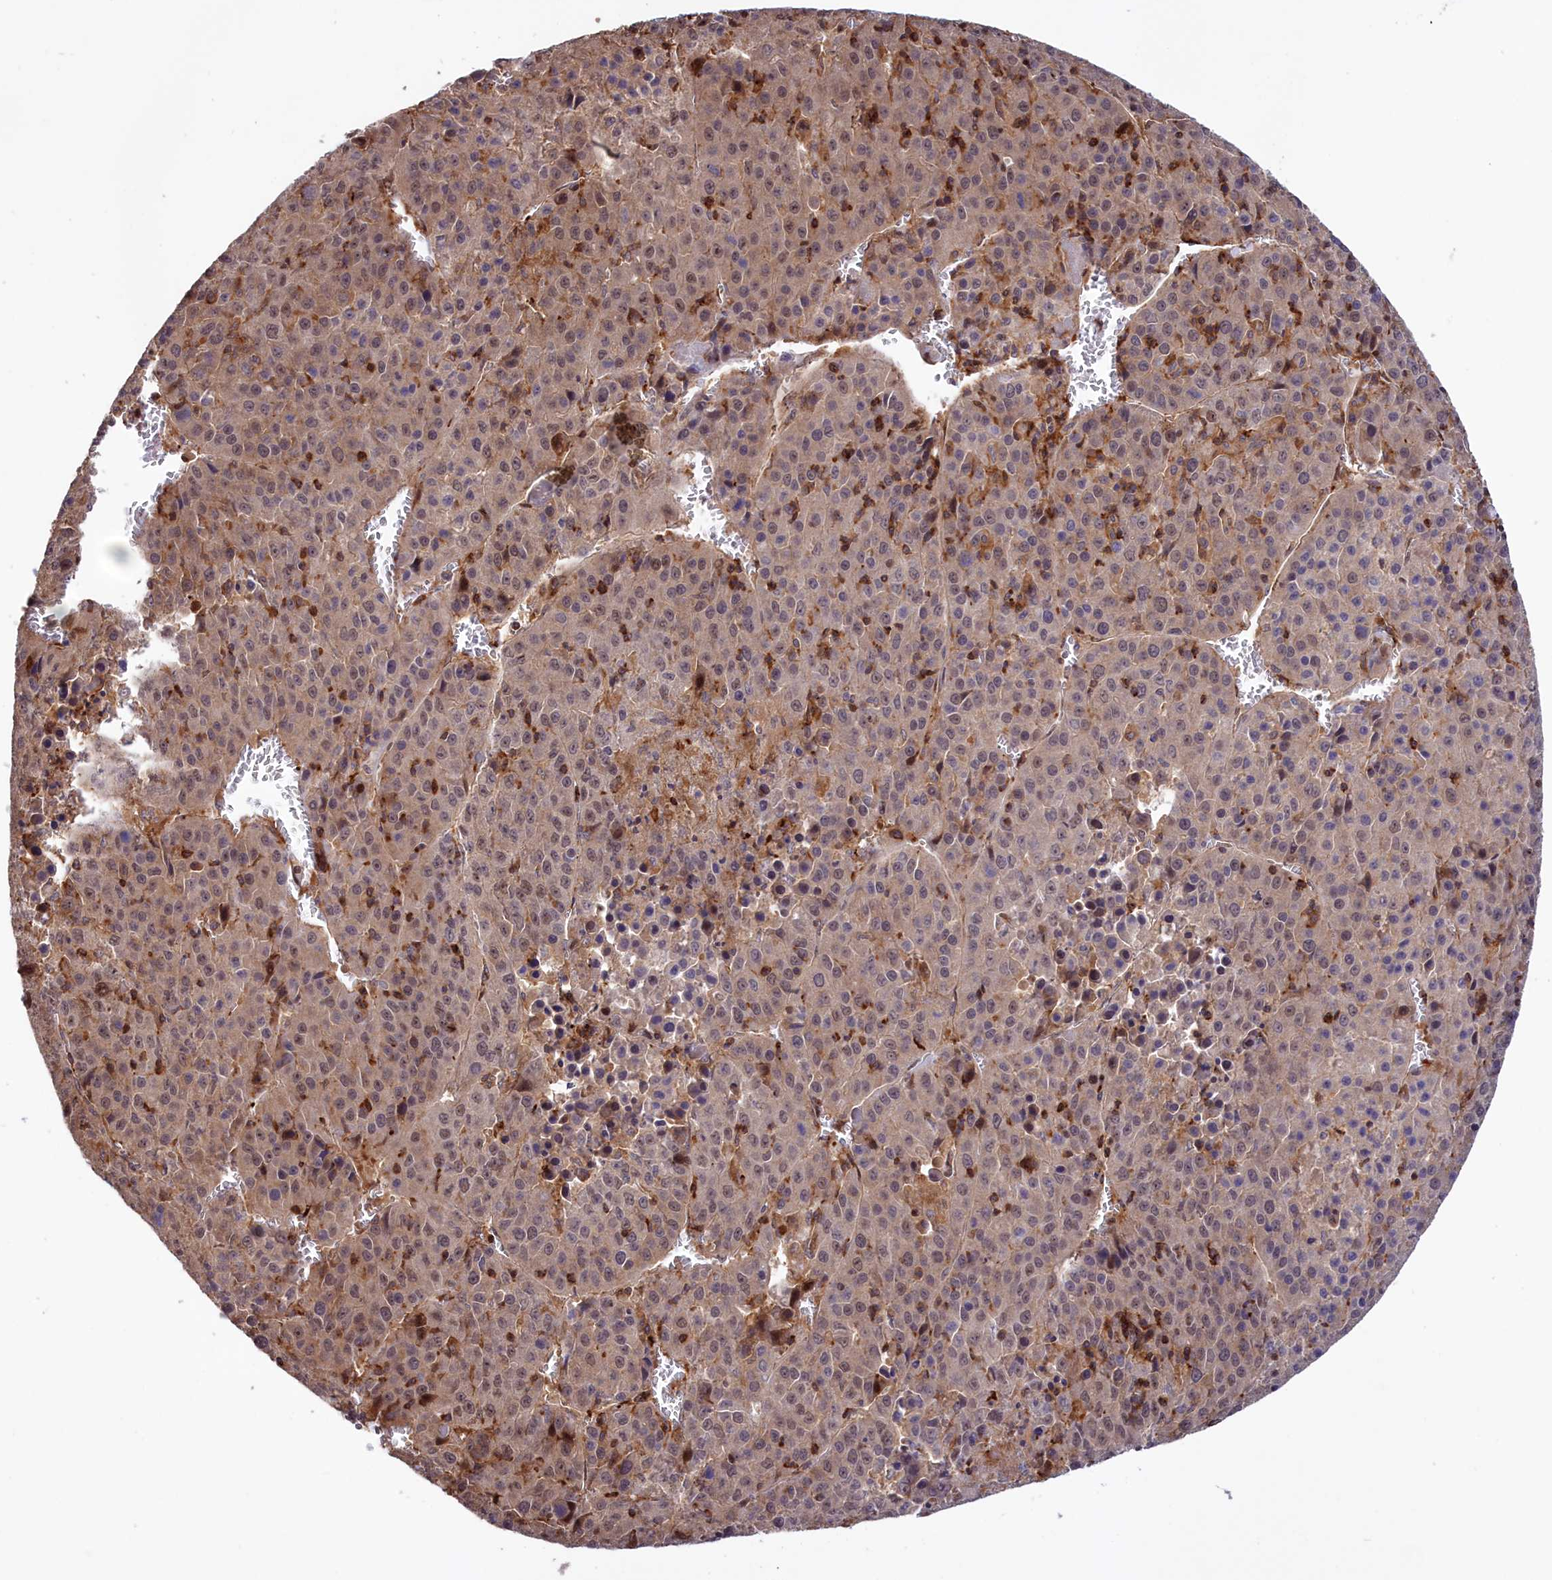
{"staining": {"intensity": "moderate", "quantity": "<25%", "location": "cytoplasmic/membranous,nuclear"}, "tissue": "liver cancer", "cell_type": "Tumor cells", "image_type": "cancer", "snomed": [{"axis": "morphology", "description": "Carcinoma, Hepatocellular, NOS"}, {"axis": "topography", "description": "Liver"}], "caption": "This photomicrograph demonstrates liver hepatocellular carcinoma stained with immunohistochemistry to label a protein in brown. The cytoplasmic/membranous and nuclear of tumor cells show moderate positivity for the protein. Nuclei are counter-stained blue.", "gene": "NEURL4", "patient": {"sex": "female", "age": 53}}